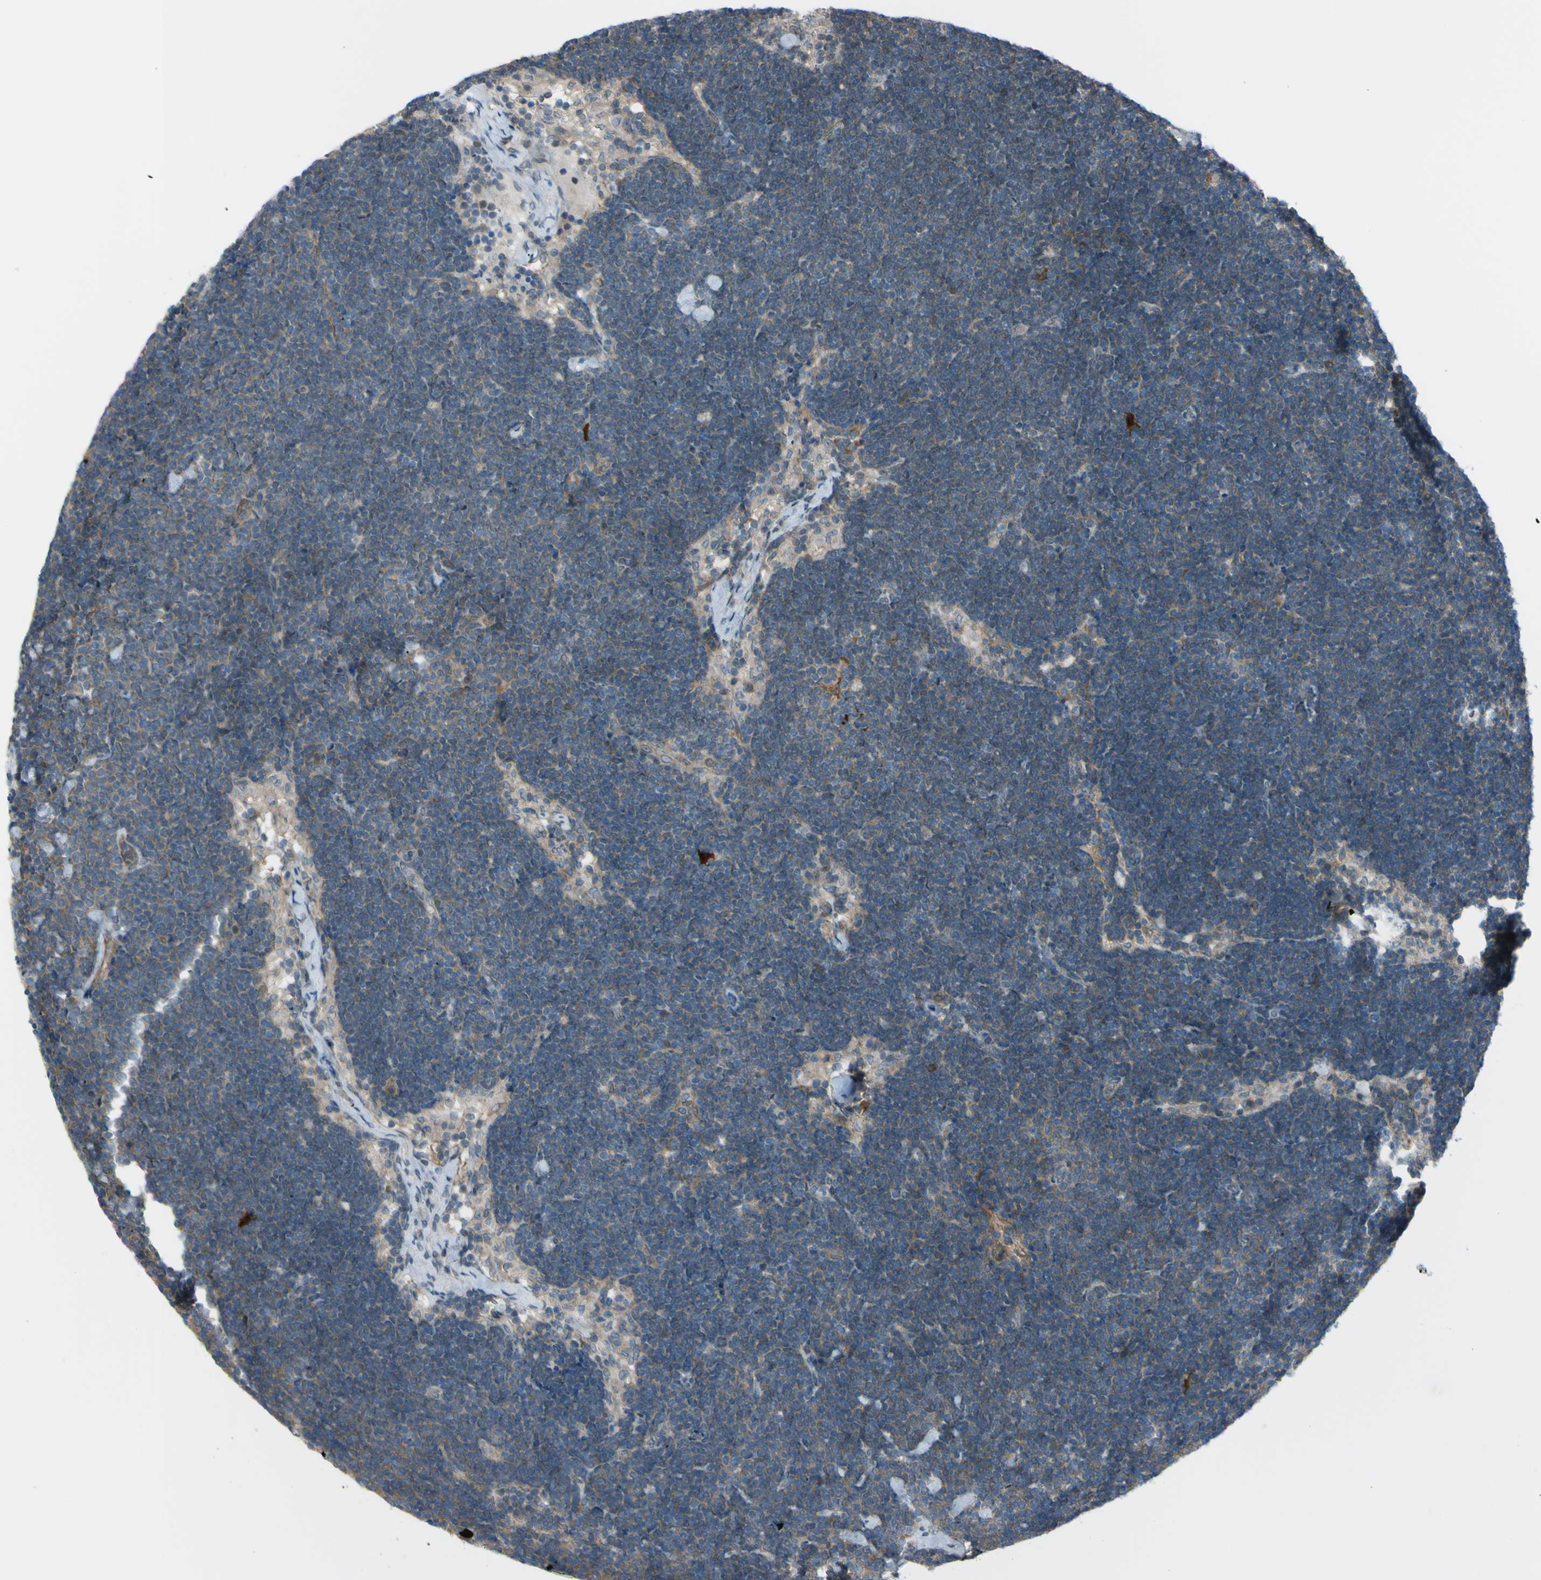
{"staining": {"intensity": "moderate", "quantity": "25%-75%", "location": "cytoplasmic/membranous"}, "tissue": "lymph node", "cell_type": "Germinal center cells", "image_type": "normal", "snomed": [{"axis": "morphology", "description": "Normal tissue, NOS"}, {"axis": "topography", "description": "Lymph node"}], "caption": "Immunohistochemistry (DAB (3,3'-diaminobenzidine)) staining of benign human lymph node exhibits moderate cytoplasmic/membranous protein positivity in about 25%-75% of germinal center cells.", "gene": "YWHAQ", "patient": {"sex": "male", "age": 63}}